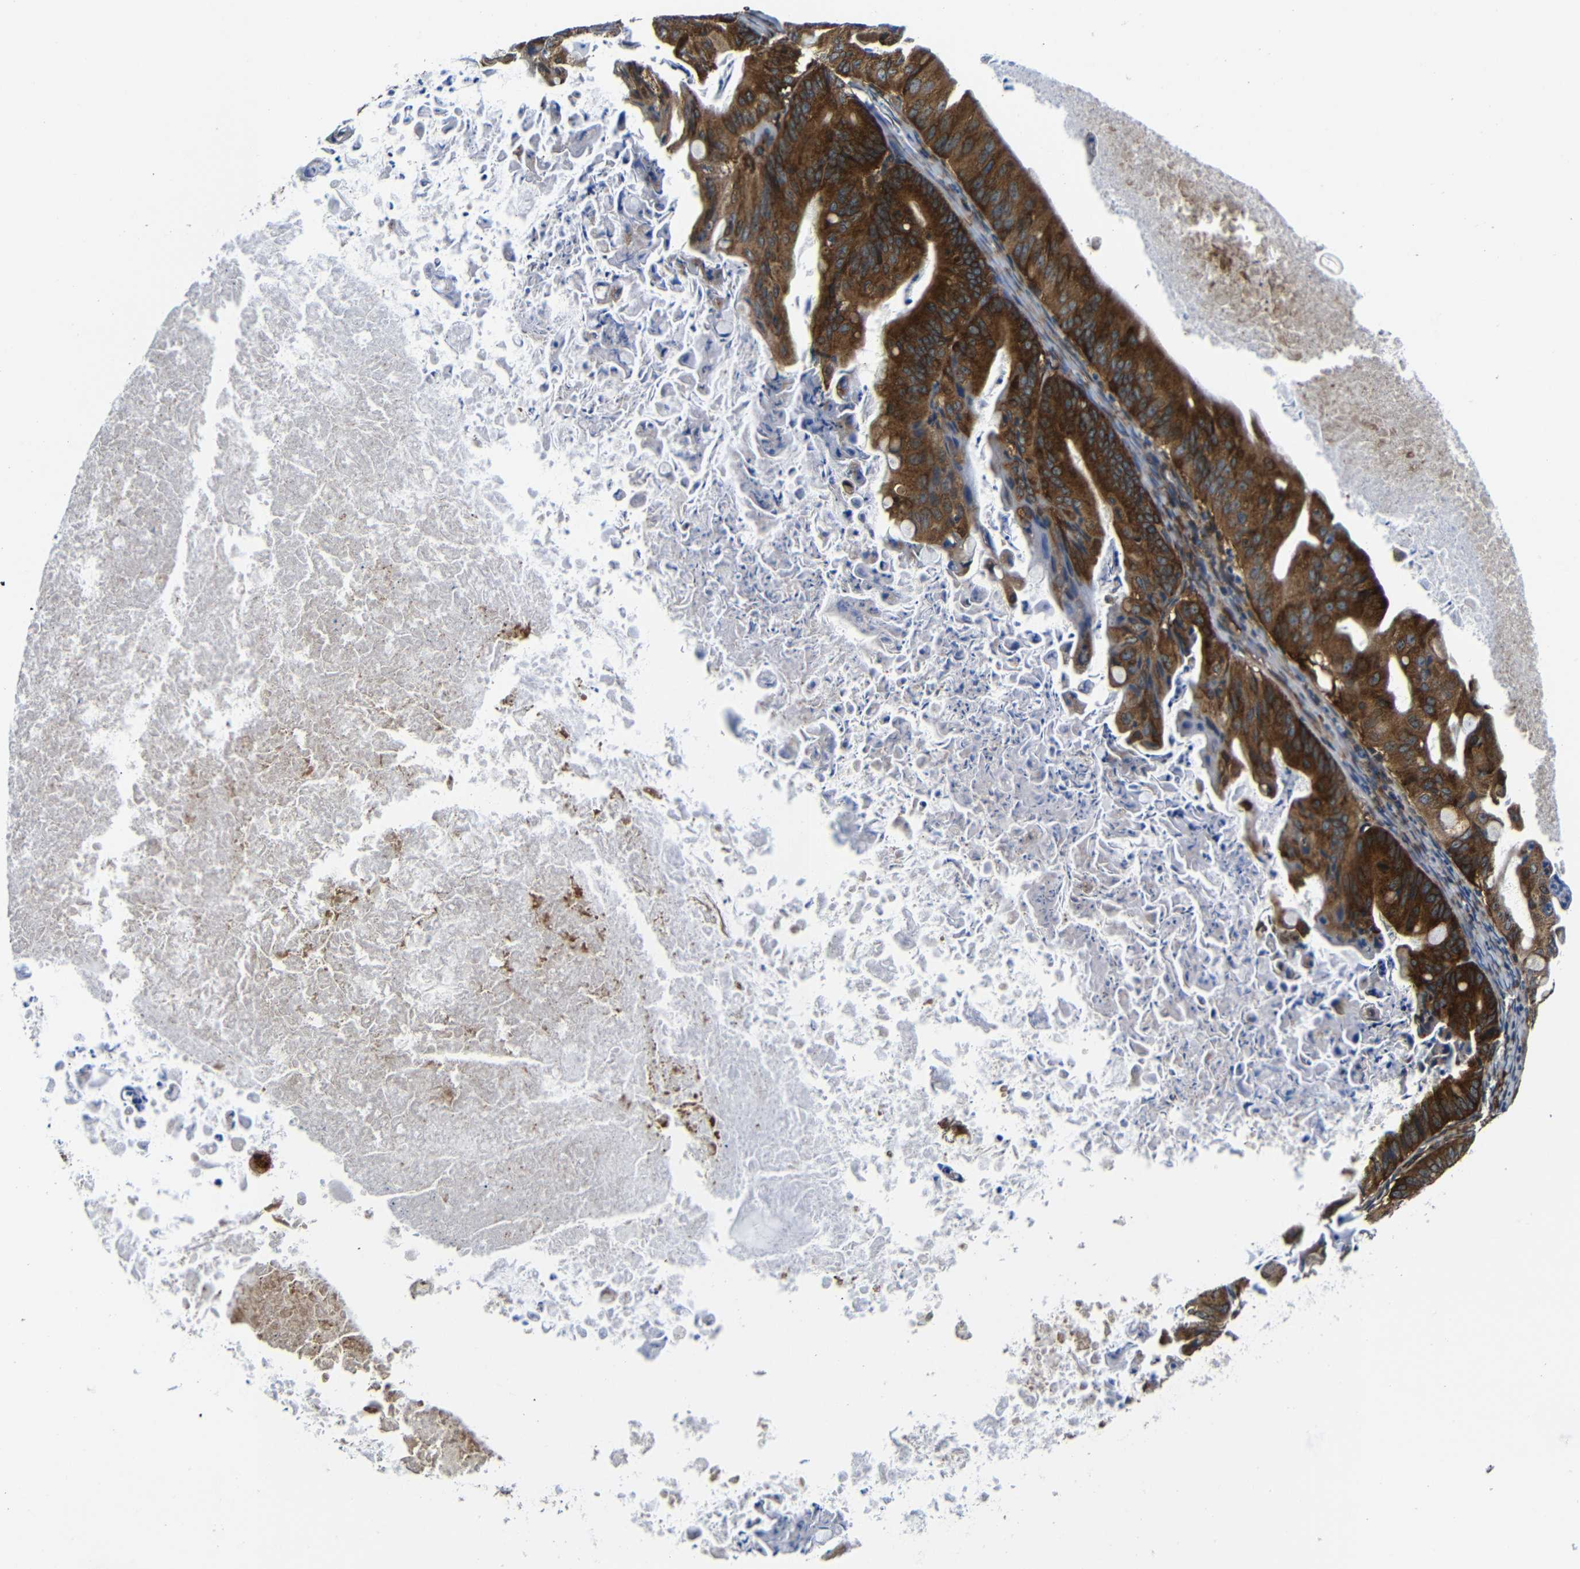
{"staining": {"intensity": "strong", "quantity": ">75%", "location": "cytoplasmic/membranous"}, "tissue": "ovarian cancer", "cell_type": "Tumor cells", "image_type": "cancer", "snomed": [{"axis": "morphology", "description": "Cystadenocarcinoma, mucinous, NOS"}, {"axis": "topography", "description": "Ovary"}], "caption": "Approximately >75% of tumor cells in mucinous cystadenocarcinoma (ovarian) show strong cytoplasmic/membranous protein expression as visualized by brown immunohistochemical staining.", "gene": "ABCE1", "patient": {"sex": "female", "age": 37}}